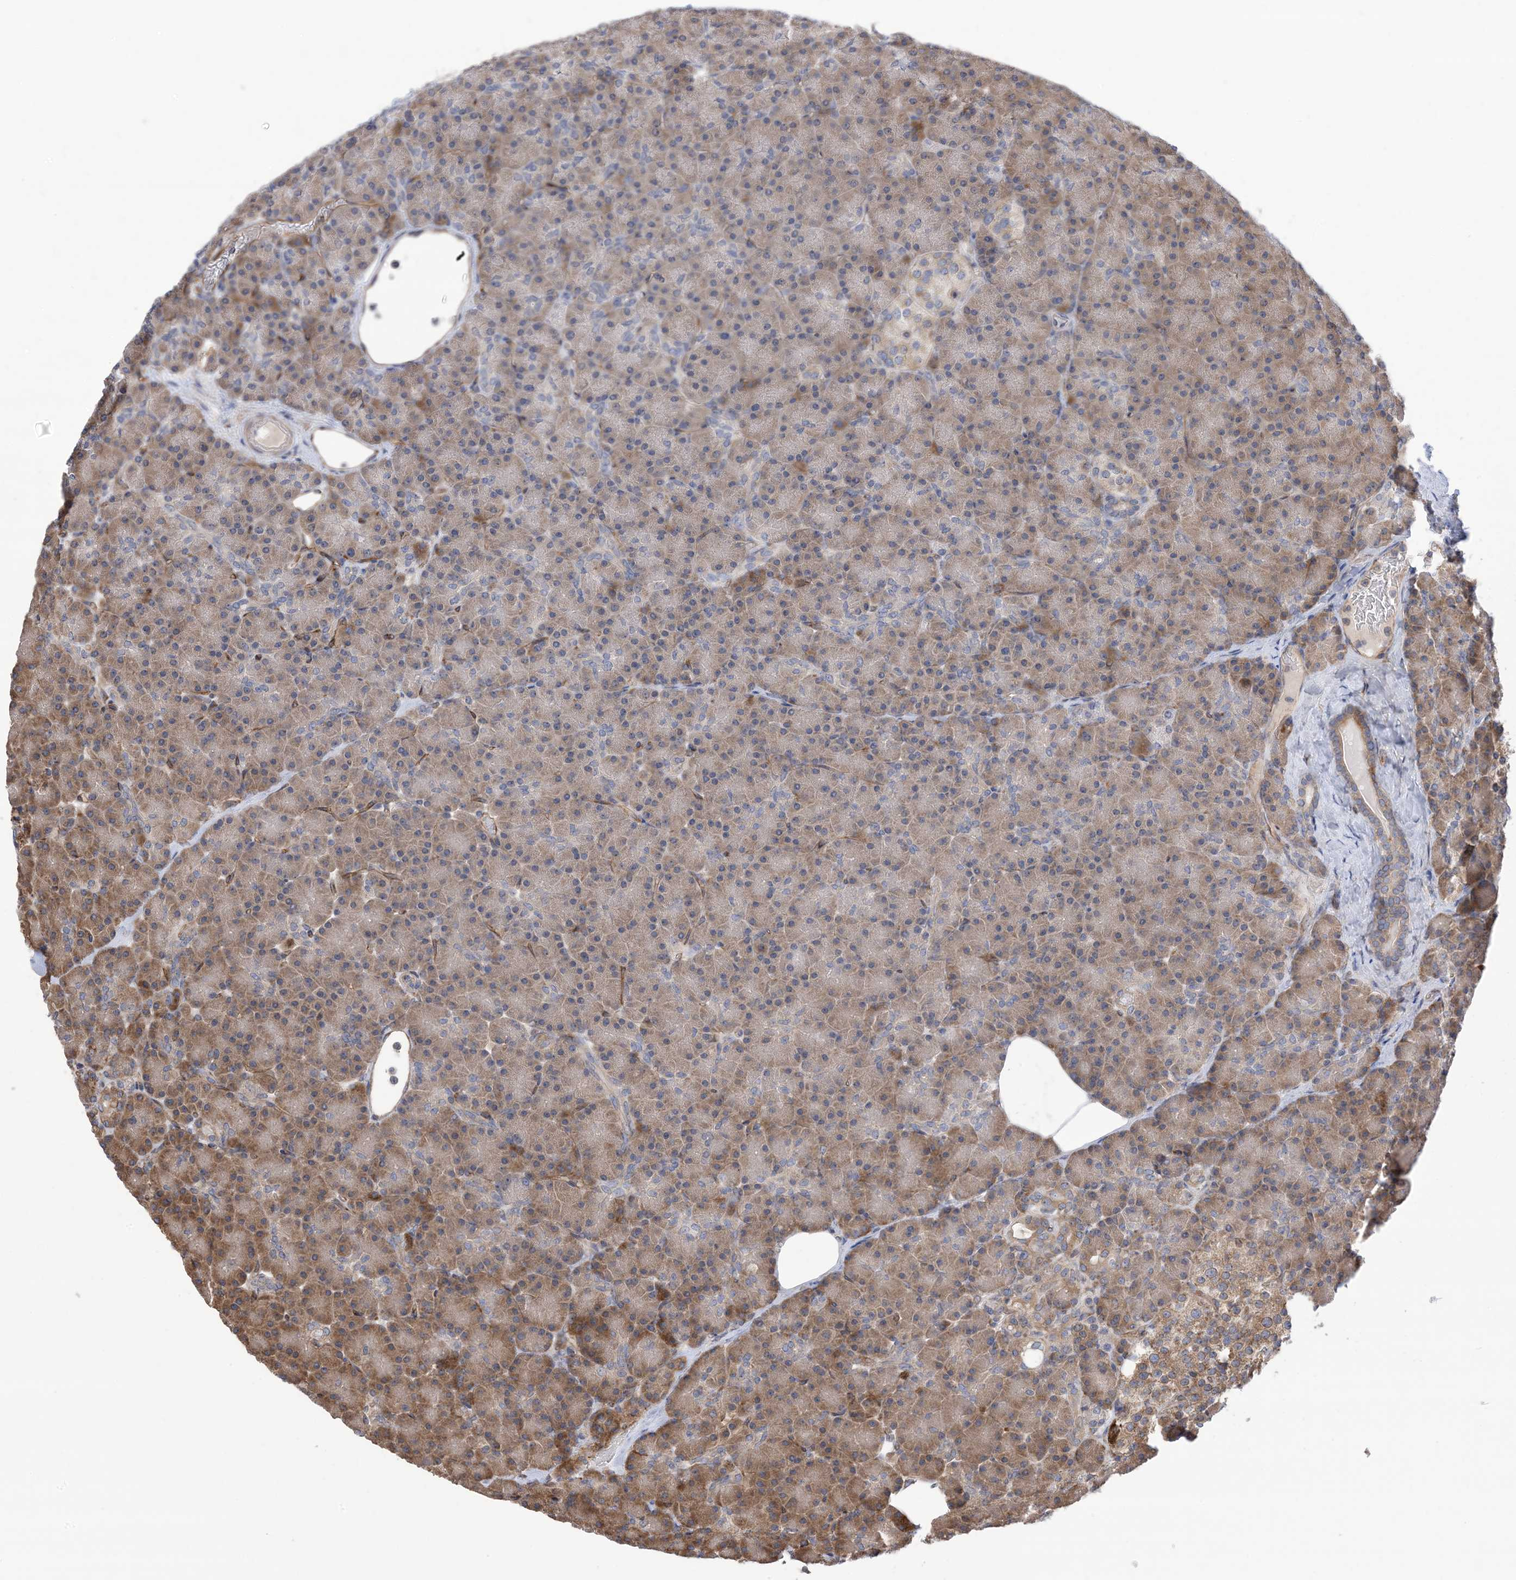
{"staining": {"intensity": "moderate", "quantity": ">75%", "location": "cytoplasmic/membranous"}, "tissue": "pancreas", "cell_type": "Exocrine glandular cells", "image_type": "normal", "snomed": [{"axis": "morphology", "description": "Normal tissue, NOS"}, {"axis": "topography", "description": "Pancreas"}], "caption": "About >75% of exocrine glandular cells in unremarkable human pancreas exhibit moderate cytoplasmic/membranous protein expression as visualized by brown immunohistochemical staining.", "gene": "CLEC16A", "patient": {"sex": "female", "age": 43}}